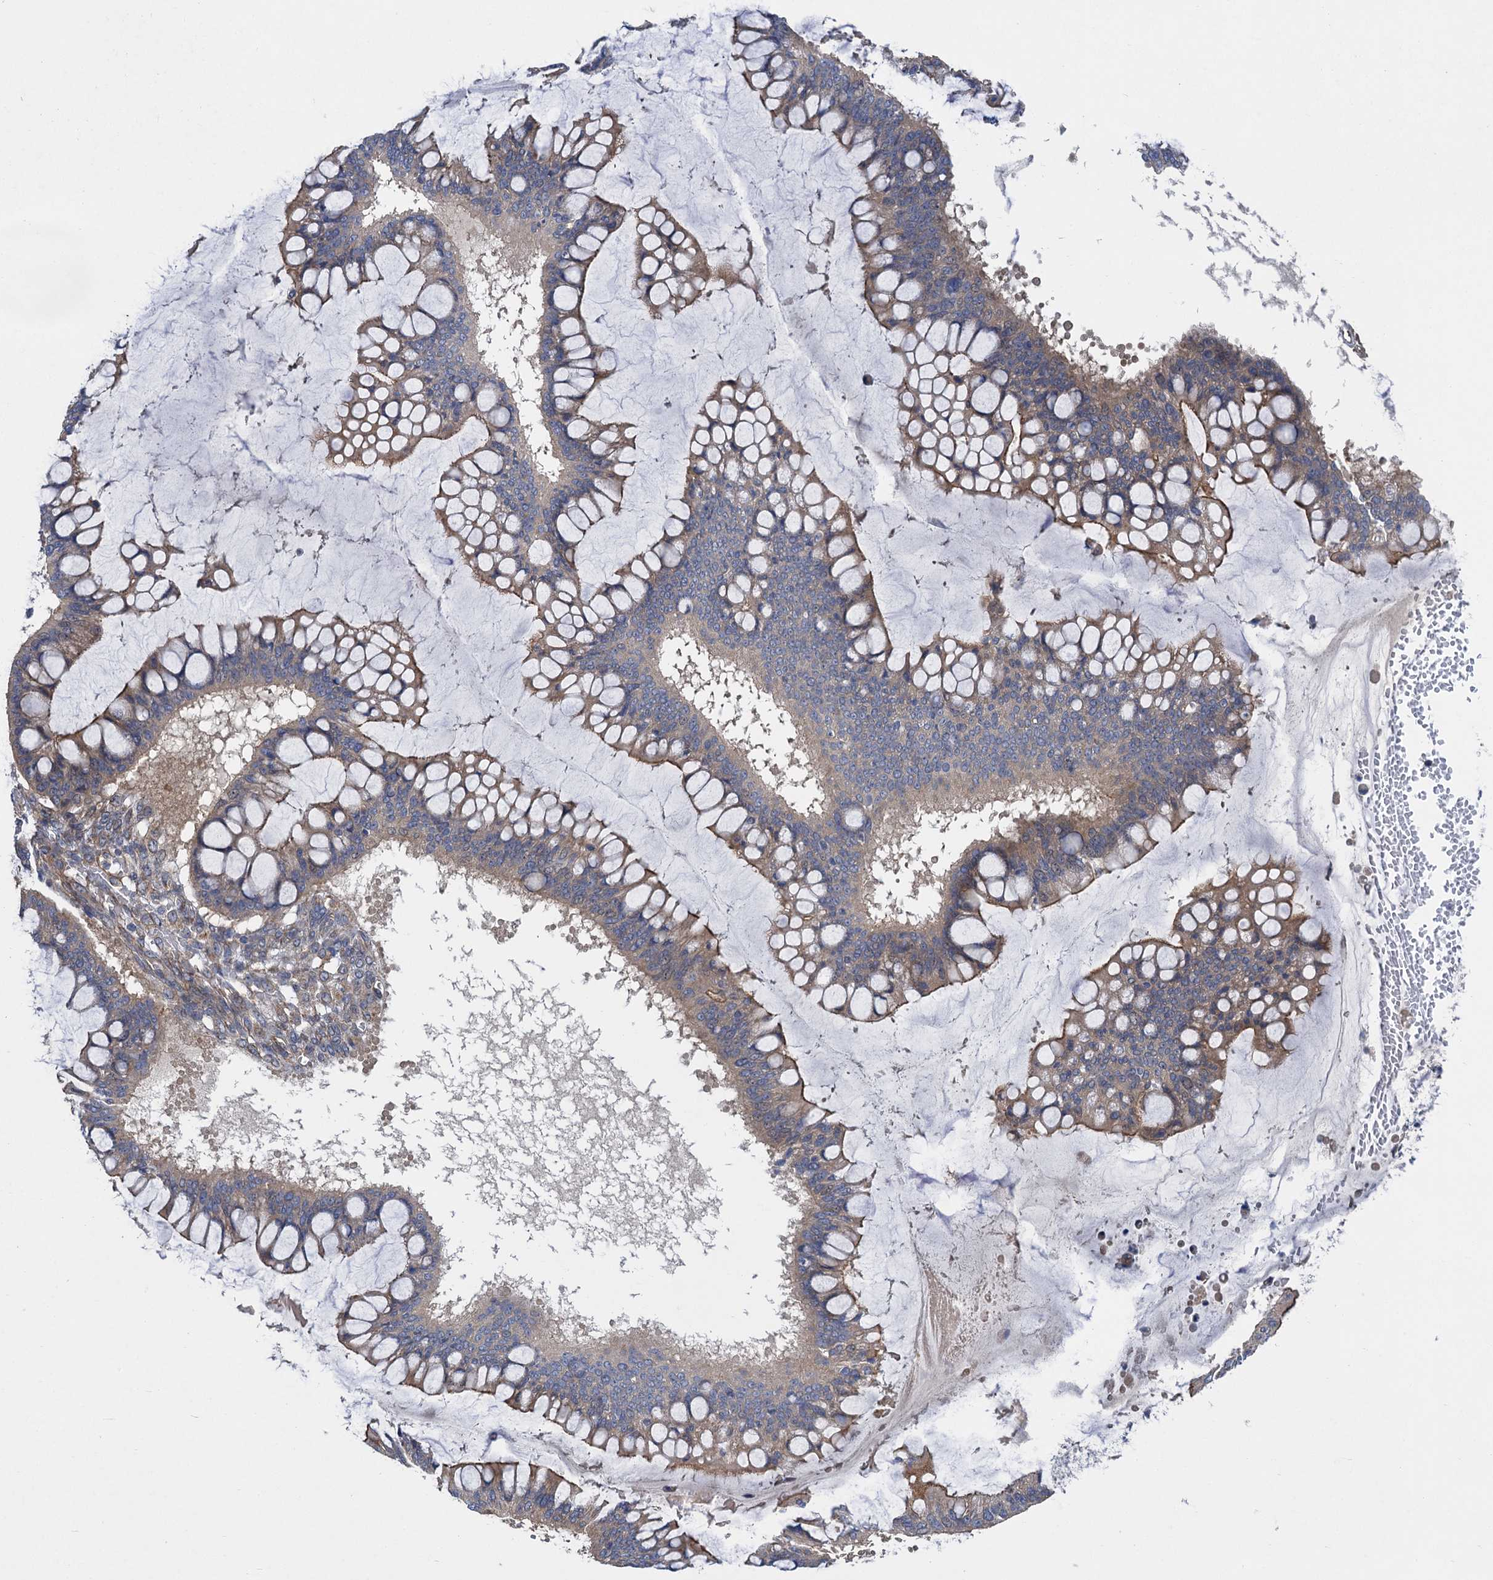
{"staining": {"intensity": "weak", "quantity": "25%-75%", "location": "cytoplasmic/membranous"}, "tissue": "ovarian cancer", "cell_type": "Tumor cells", "image_type": "cancer", "snomed": [{"axis": "morphology", "description": "Cystadenocarcinoma, mucinous, NOS"}, {"axis": "topography", "description": "Ovary"}], "caption": "Immunohistochemistry (IHC) (DAB) staining of ovarian mucinous cystadenocarcinoma reveals weak cytoplasmic/membranous protein expression in about 25%-75% of tumor cells.", "gene": "PJA2", "patient": {"sex": "female", "age": 73}}